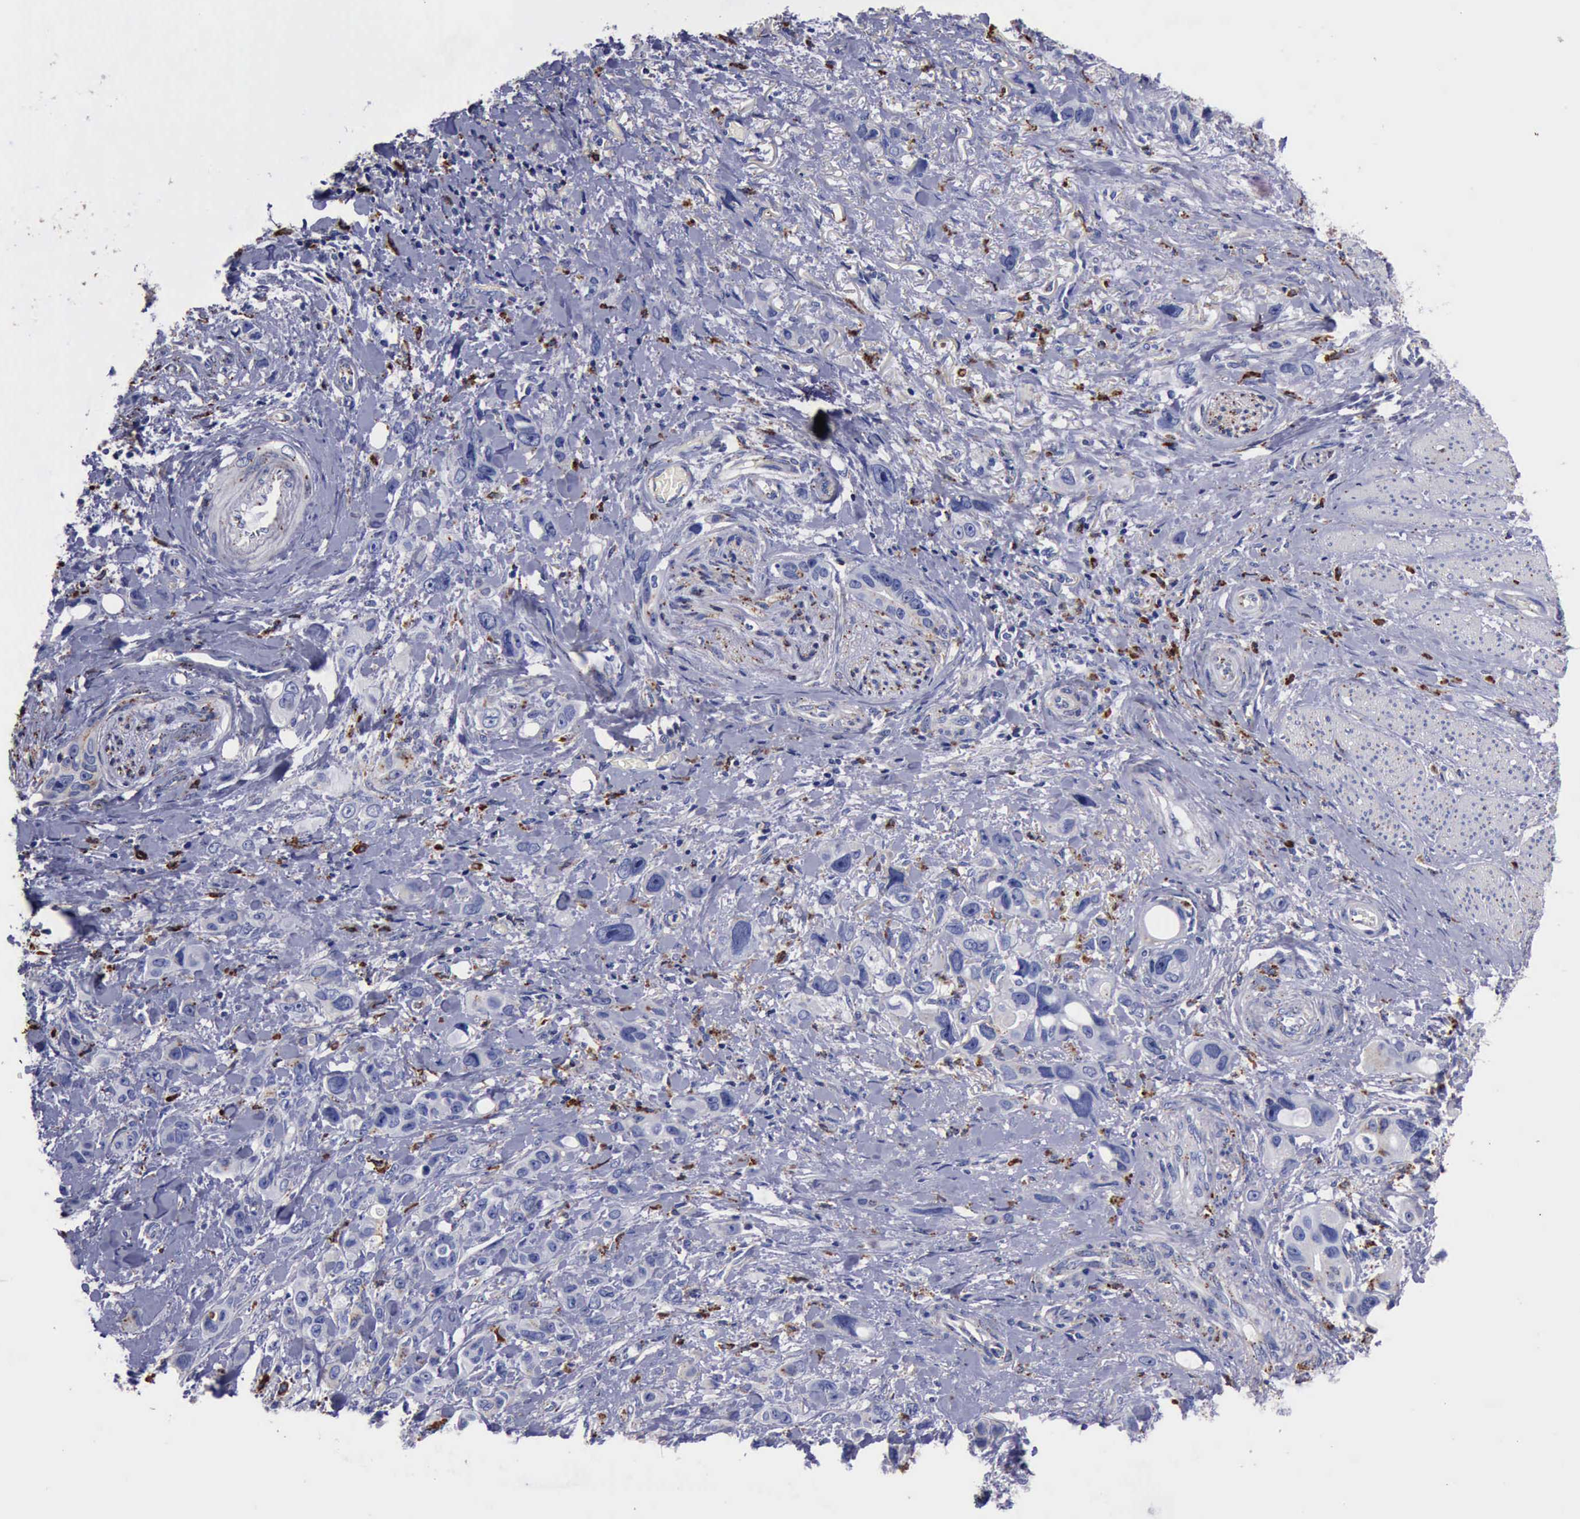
{"staining": {"intensity": "weak", "quantity": "<25%", "location": "cytoplasmic/membranous"}, "tissue": "stomach cancer", "cell_type": "Tumor cells", "image_type": "cancer", "snomed": [{"axis": "morphology", "description": "Adenocarcinoma, NOS"}, {"axis": "topography", "description": "Stomach, upper"}], "caption": "The image demonstrates no staining of tumor cells in adenocarcinoma (stomach).", "gene": "CTSD", "patient": {"sex": "male", "age": 47}}